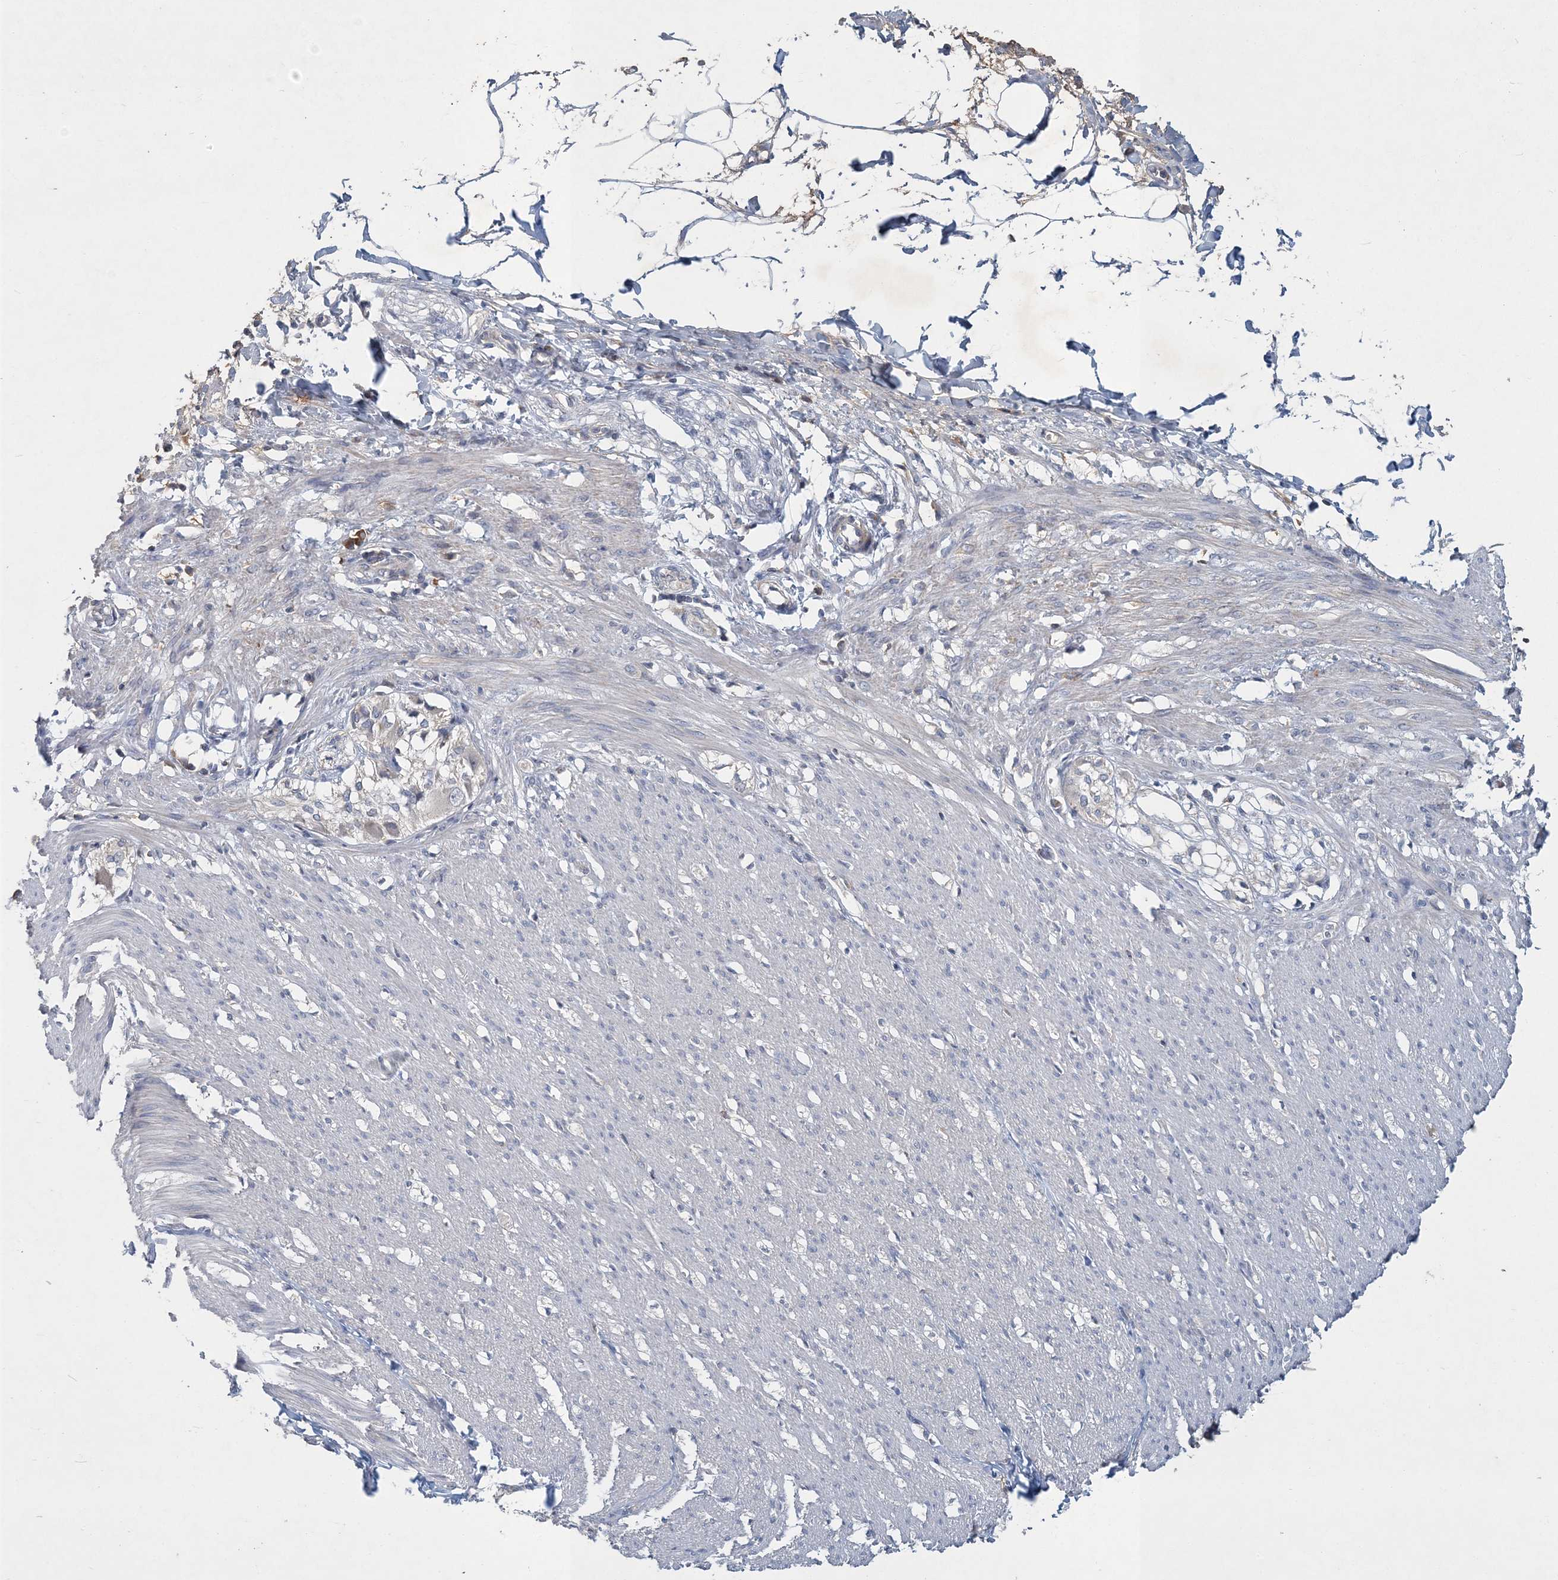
{"staining": {"intensity": "negative", "quantity": "none", "location": "none"}, "tissue": "smooth muscle", "cell_type": "Smooth muscle cells", "image_type": "normal", "snomed": [{"axis": "morphology", "description": "Normal tissue, NOS"}, {"axis": "morphology", "description": "Adenocarcinoma, NOS"}, {"axis": "topography", "description": "Smooth muscle"}, {"axis": "topography", "description": "Colon"}], "caption": "Immunohistochemical staining of benign human smooth muscle demonstrates no significant expression in smooth muscle cells. The staining is performed using DAB brown chromogen with nuclei counter-stained in using hematoxylin.", "gene": "RNF25", "patient": {"sex": "male", "age": 14}}